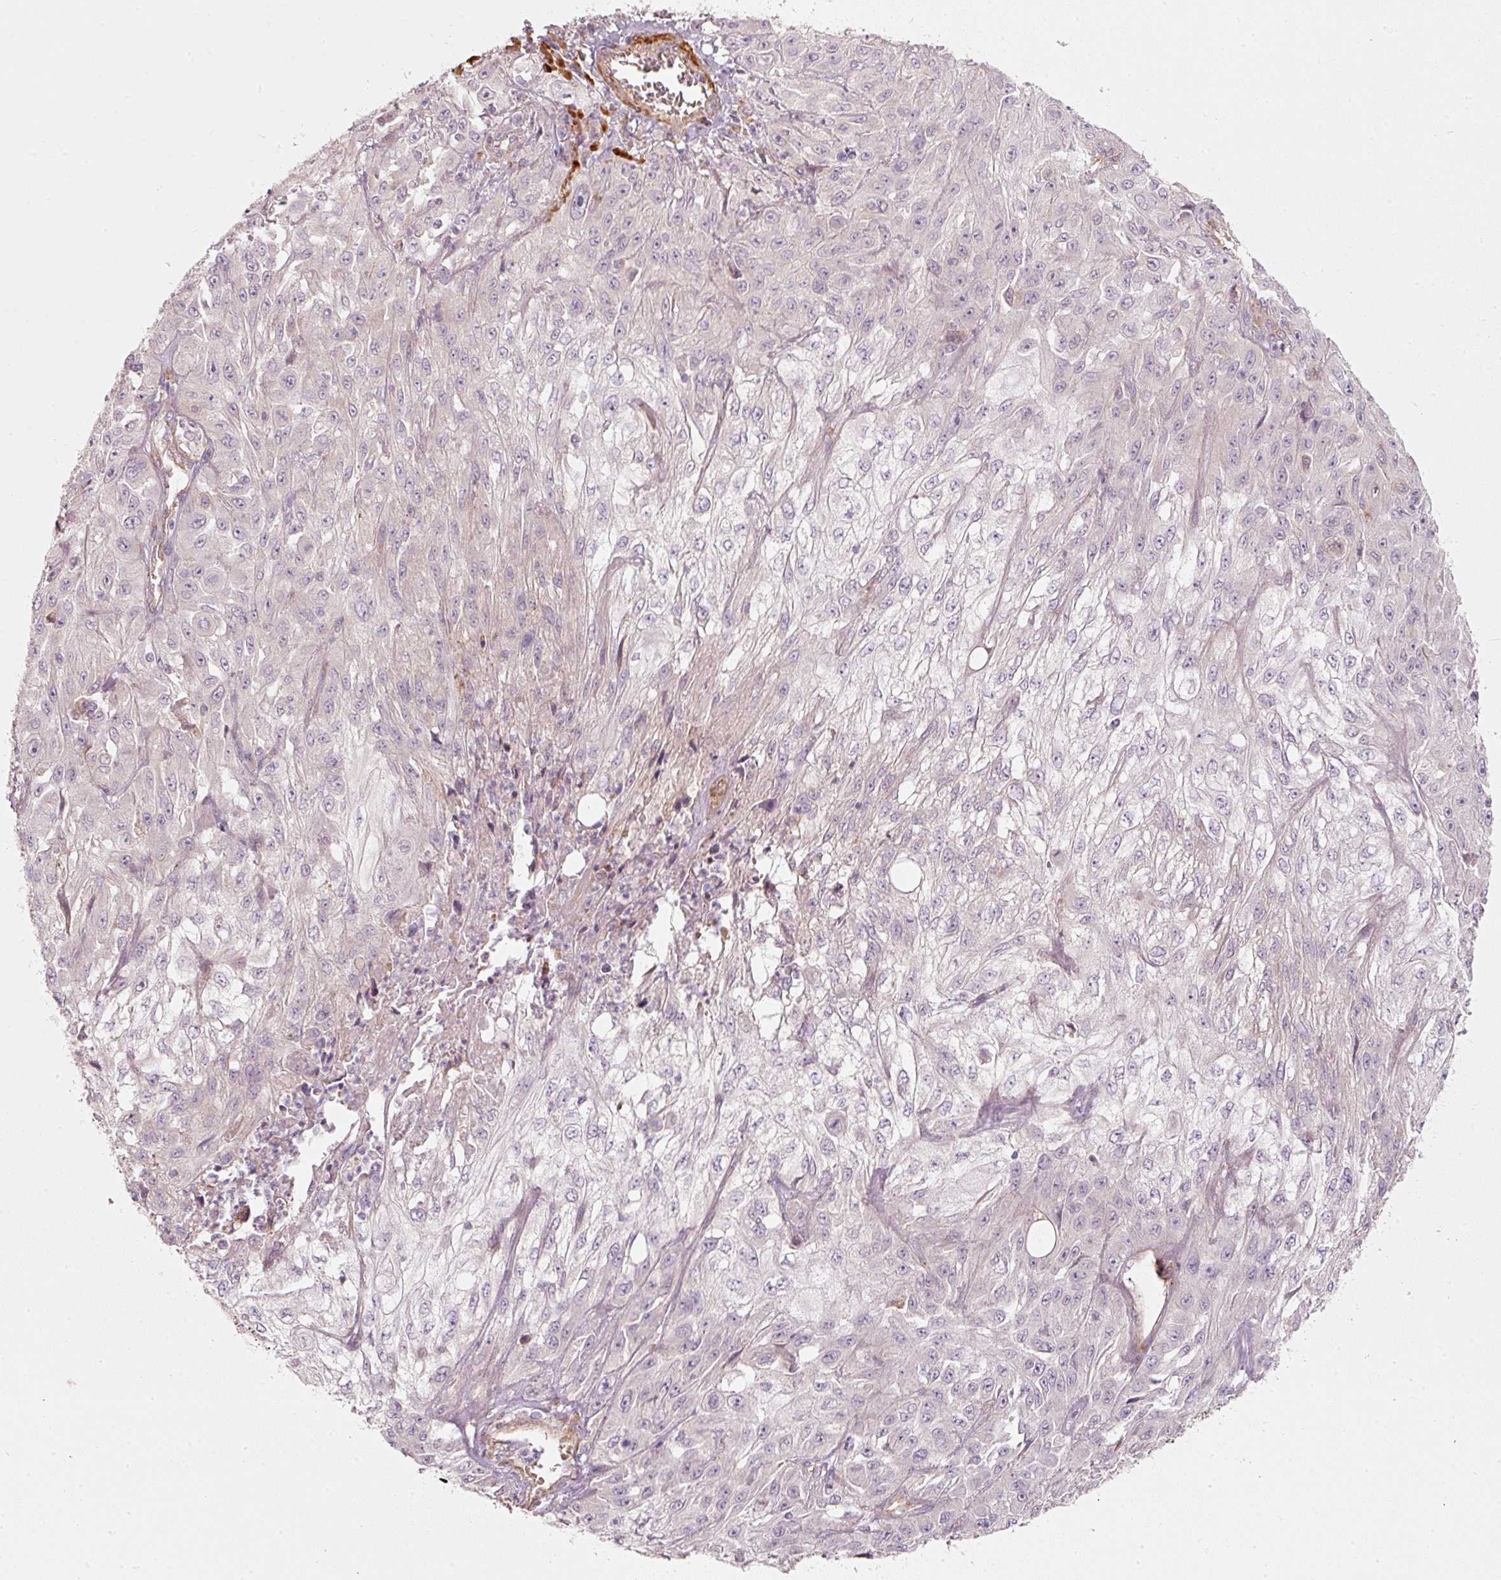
{"staining": {"intensity": "negative", "quantity": "none", "location": "none"}, "tissue": "skin cancer", "cell_type": "Tumor cells", "image_type": "cancer", "snomed": [{"axis": "morphology", "description": "Squamous cell carcinoma, NOS"}, {"axis": "morphology", "description": "Squamous cell carcinoma, metastatic, NOS"}, {"axis": "topography", "description": "Skin"}, {"axis": "topography", "description": "Lymph node"}], "caption": "This photomicrograph is of skin cancer (metastatic squamous cell carcinoma) stained with IHC to label a protein in brown with the nuclei are counter-stained blue. There is no staining in tumor cells.", "gene": "KCNQ1", "patient": {"sex": "male", "age": 75}}